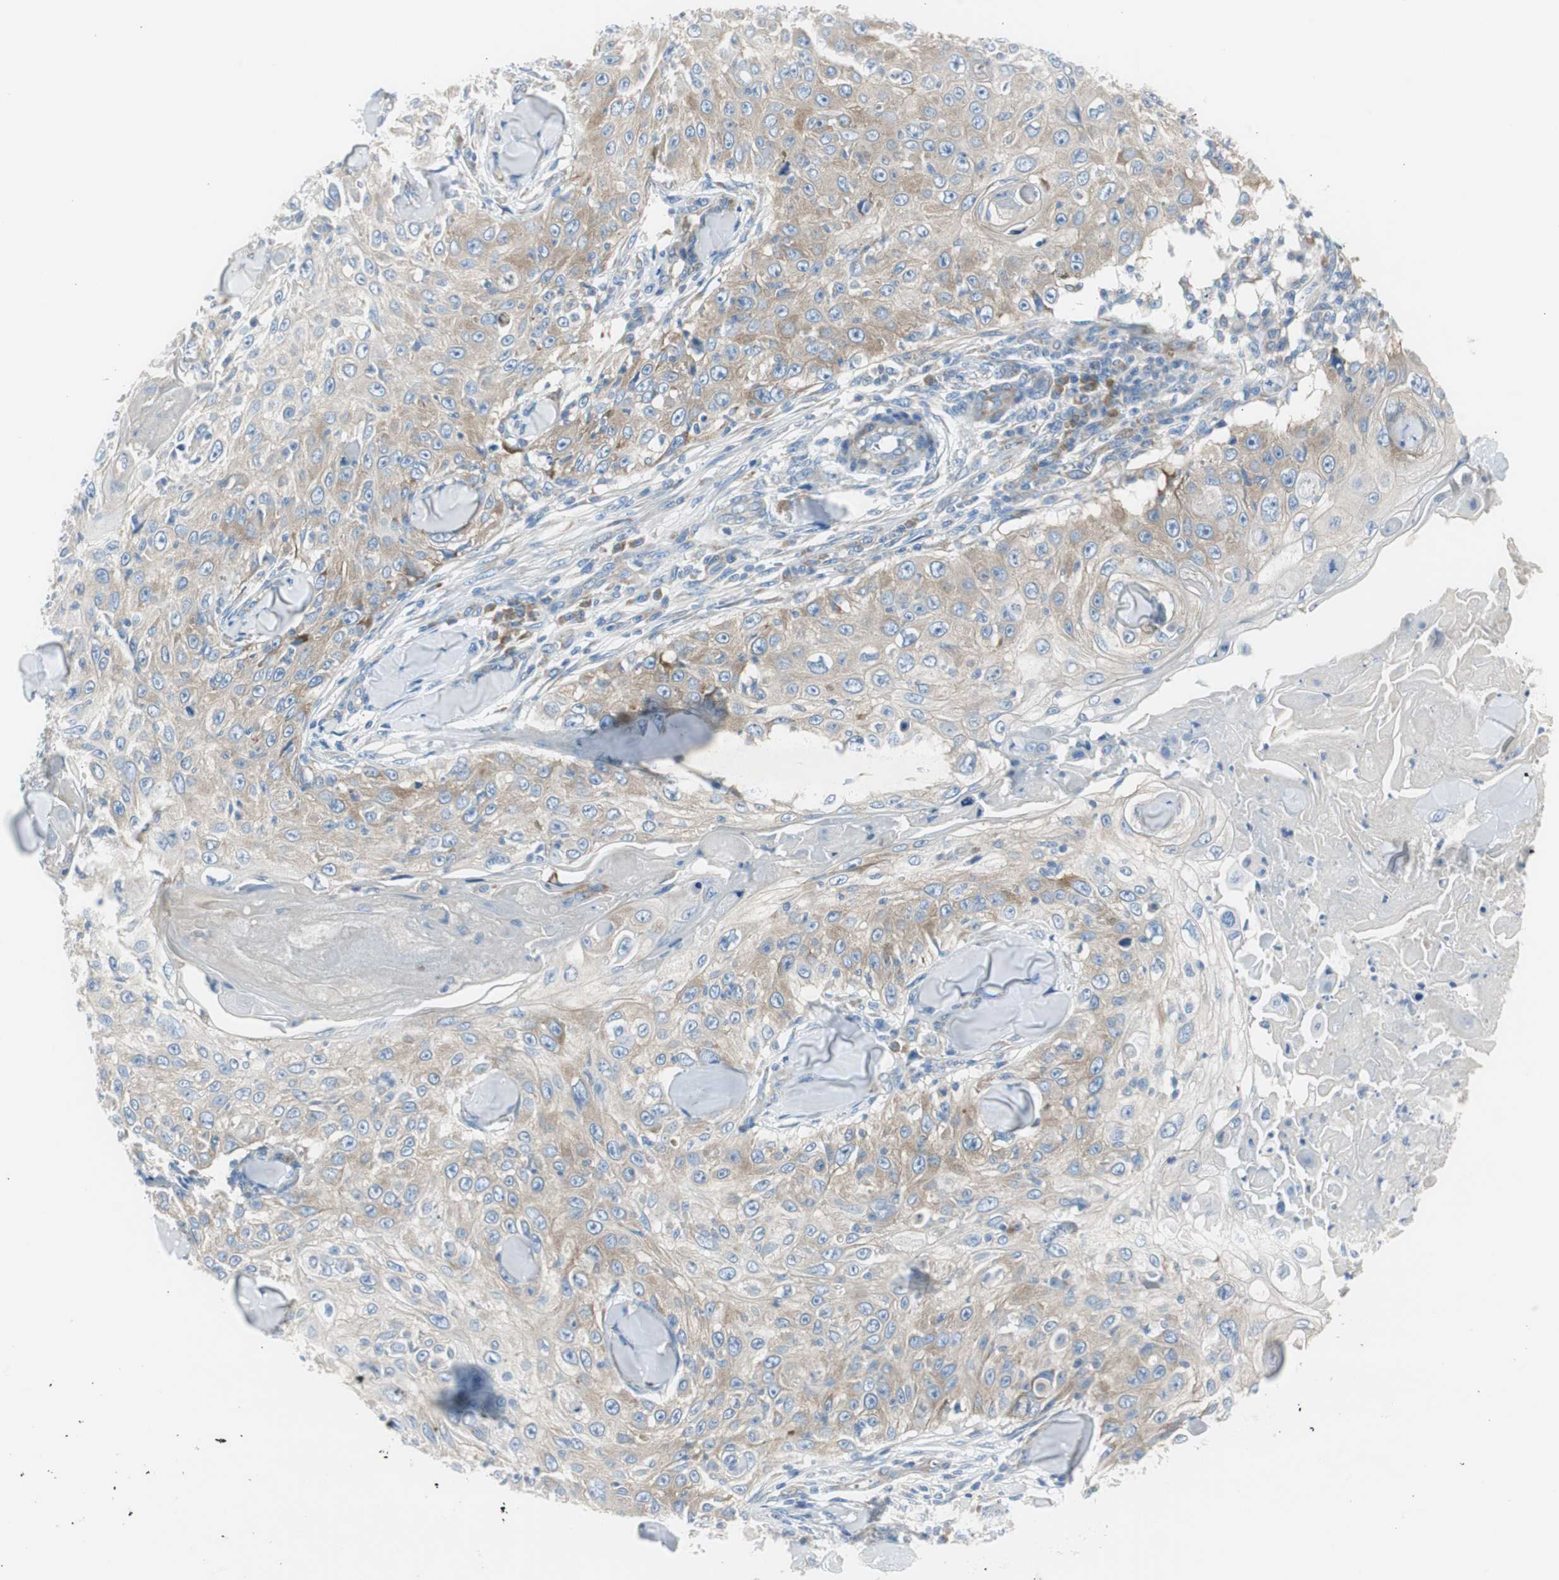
{"staining": {"intensity": "moderate", "quantity": ">75%", "location": "cytoplasmic/membranous"}, "tissue": "skin cancer", "cell_type": "Tumor cells", "image_type": "cancer", "snomed": [{"axis": "morphology", "description": "Squamous cell carcinoma, NOS"}, {"axis": "topography", "description": "Skin"}], "caption": "High-magnification brightfield microscopy of skin squamous cell carcinoma stained with DAB (3,3'-diaminobenzidine) (brown) and counterstained with hematoxylin (blue). tumor cells exhibit moderate cytoplasmic/membranous positivity is present in approximately>75% of cells. The protein is shown in brown color, while the nuclei are stained blue.", "gene": "RPS12", "patient": {"sex": "male", "age": 86}}